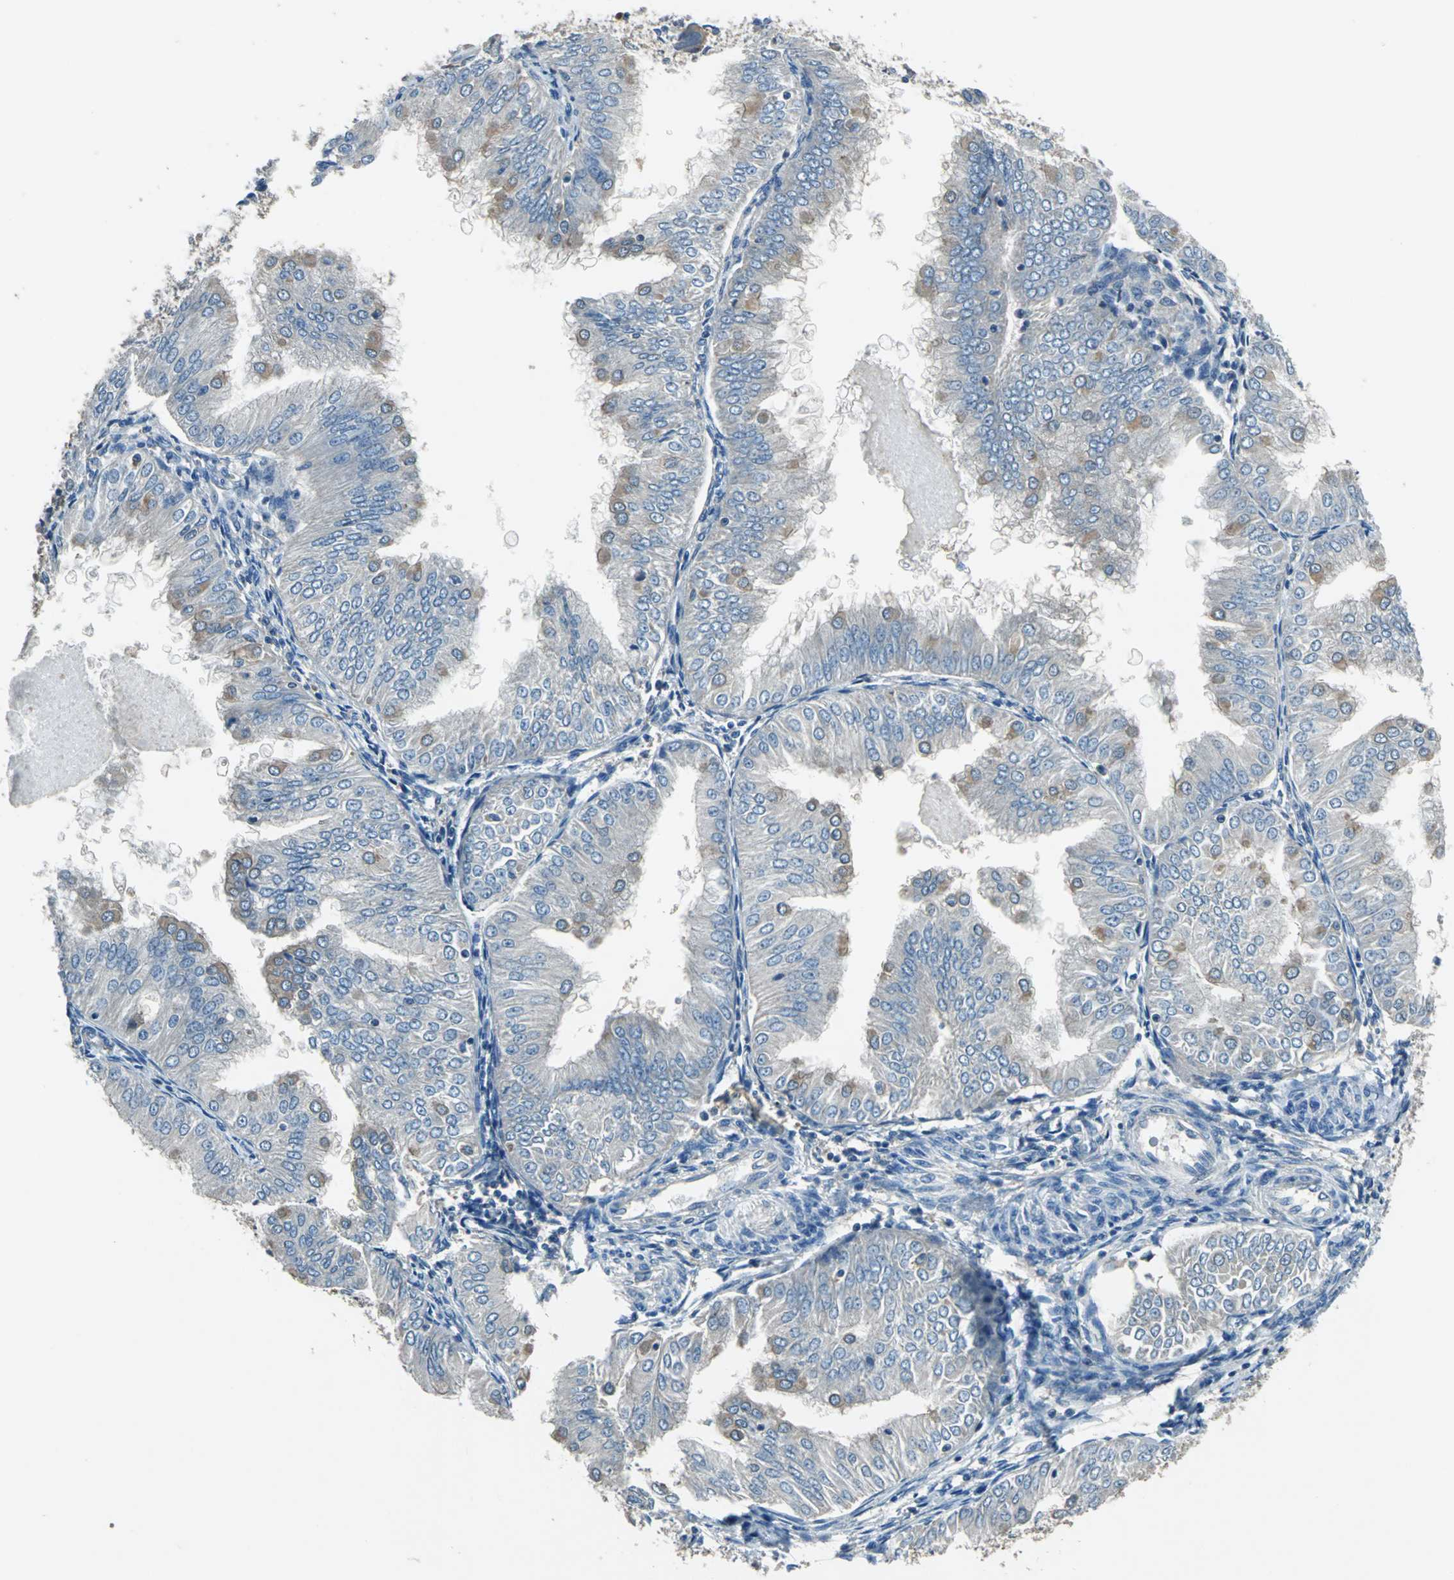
{"staining": {"intensity": "weak", "quantity": "<25%", "location": "cytoplasmic/membranous"}, "tissue": "endometrial cancer", "cell_type": "Tumor cells", "image_type": "cancer", "snomed": [{"axis": "morphology", "description": "Adenocarcinoma, NOS"}, {"axis": "topography", "description": "Endometrium"}], "caption": "The immunohistochemistry micrograph has no significant expression in tumor cells of adenocarcinoma (endometrial) tissue.", "gene": "PRKCA", "patient": {"sex": "female", "age": 53}}